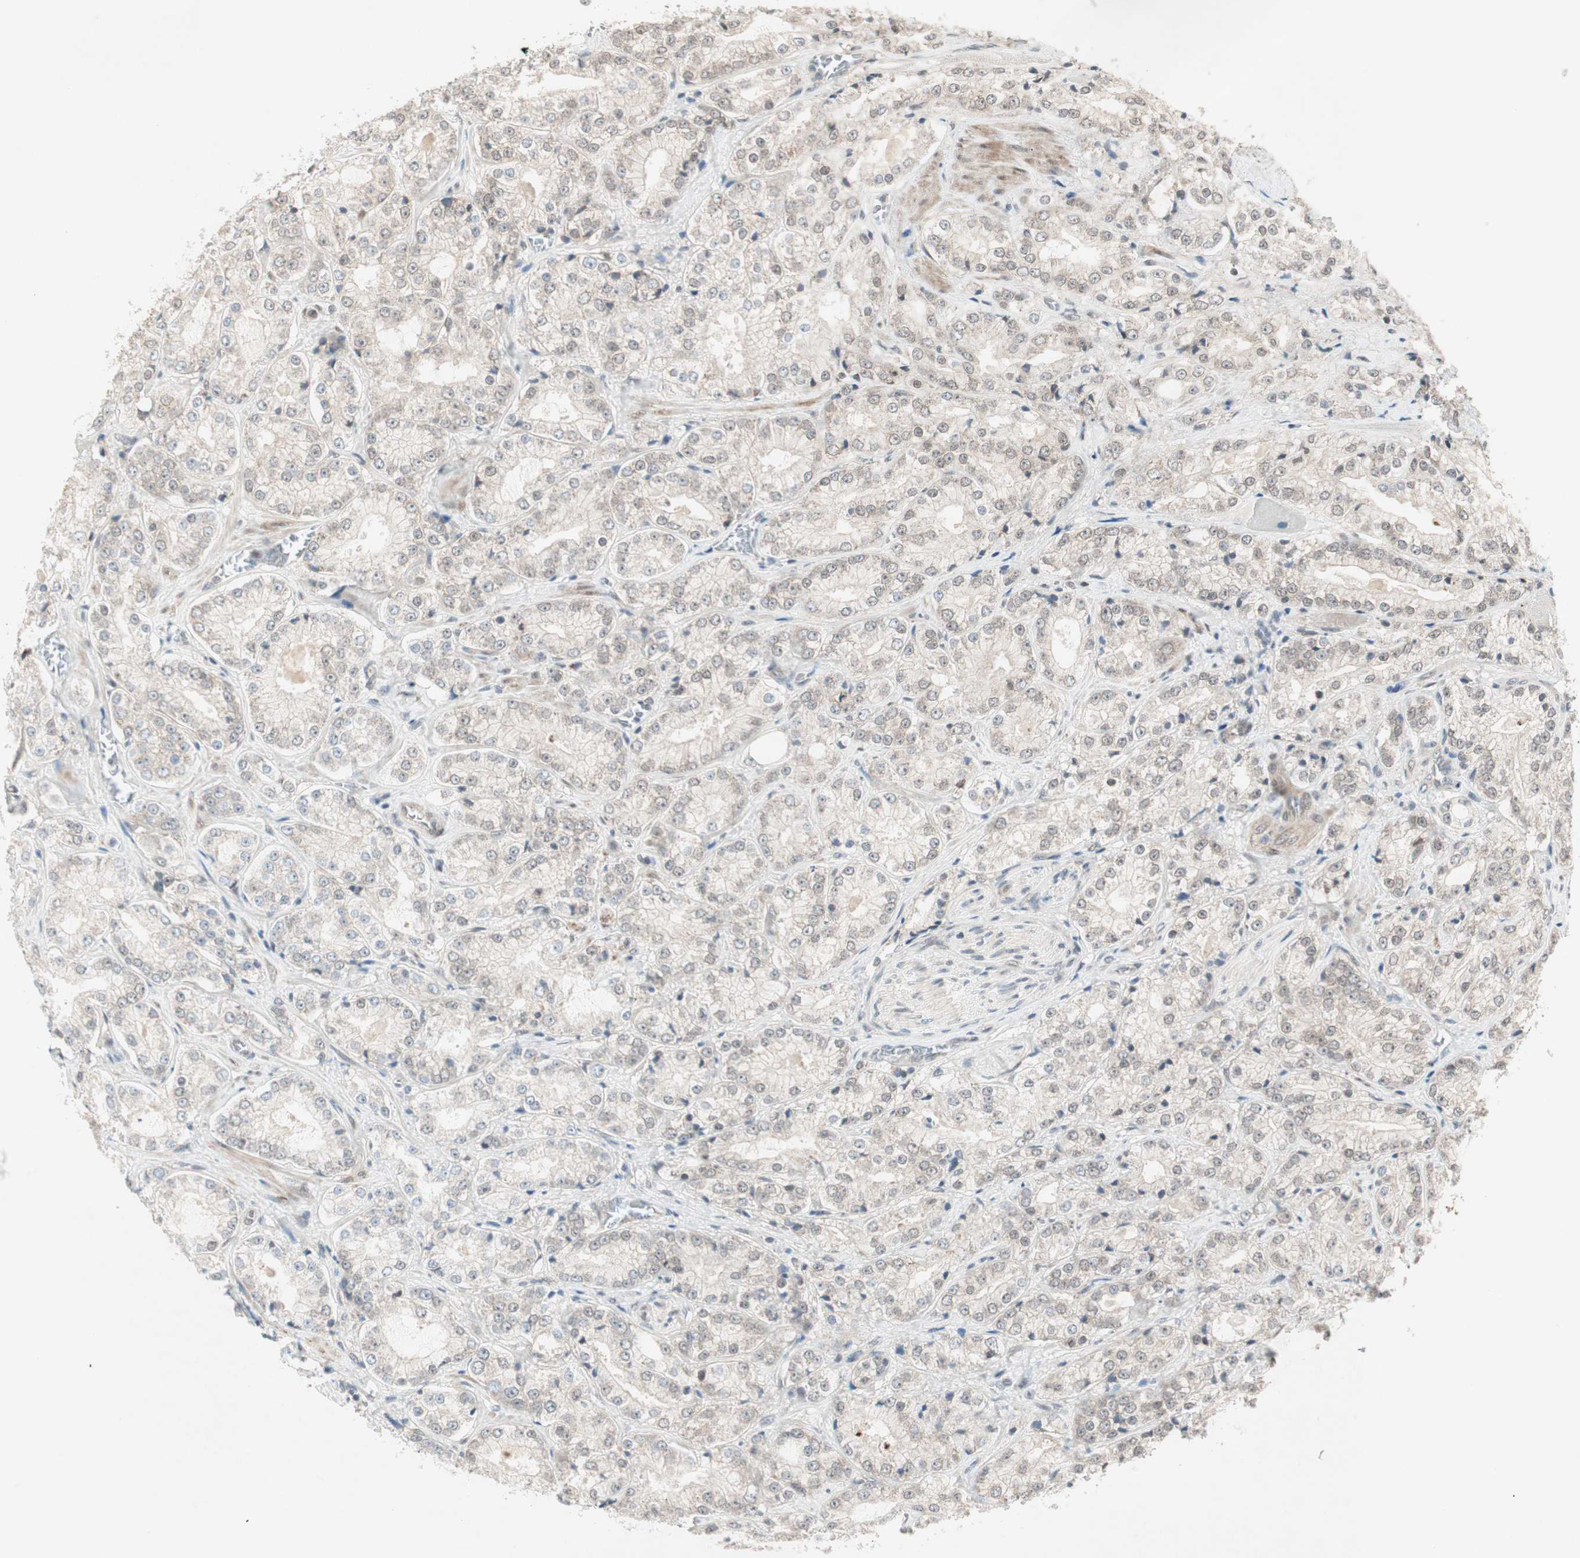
{"staining": {"intensity": "weak", "quantity": "25%-75%", "location": "cytoplasmic/membranous,nuclear"}, "tissue": "prostate cancer", "cell_type": "Tumor cells", "image_type": "cancer", "snomed": [{"axis": "morphology", "description": "Adenocarcinoma, High grade"}, {"axis": "topography", "description": "Prostate"}], "caption": "Human prostate adenocarcinoma (high-grade) stained for a protein (brown) exhibits weak cytoplasmic/membranous and nuclear positive expression in about 25%-75% of tumor cells.", "gene": "PGBD1", "patient": {"sex": "male", "age": 73}}